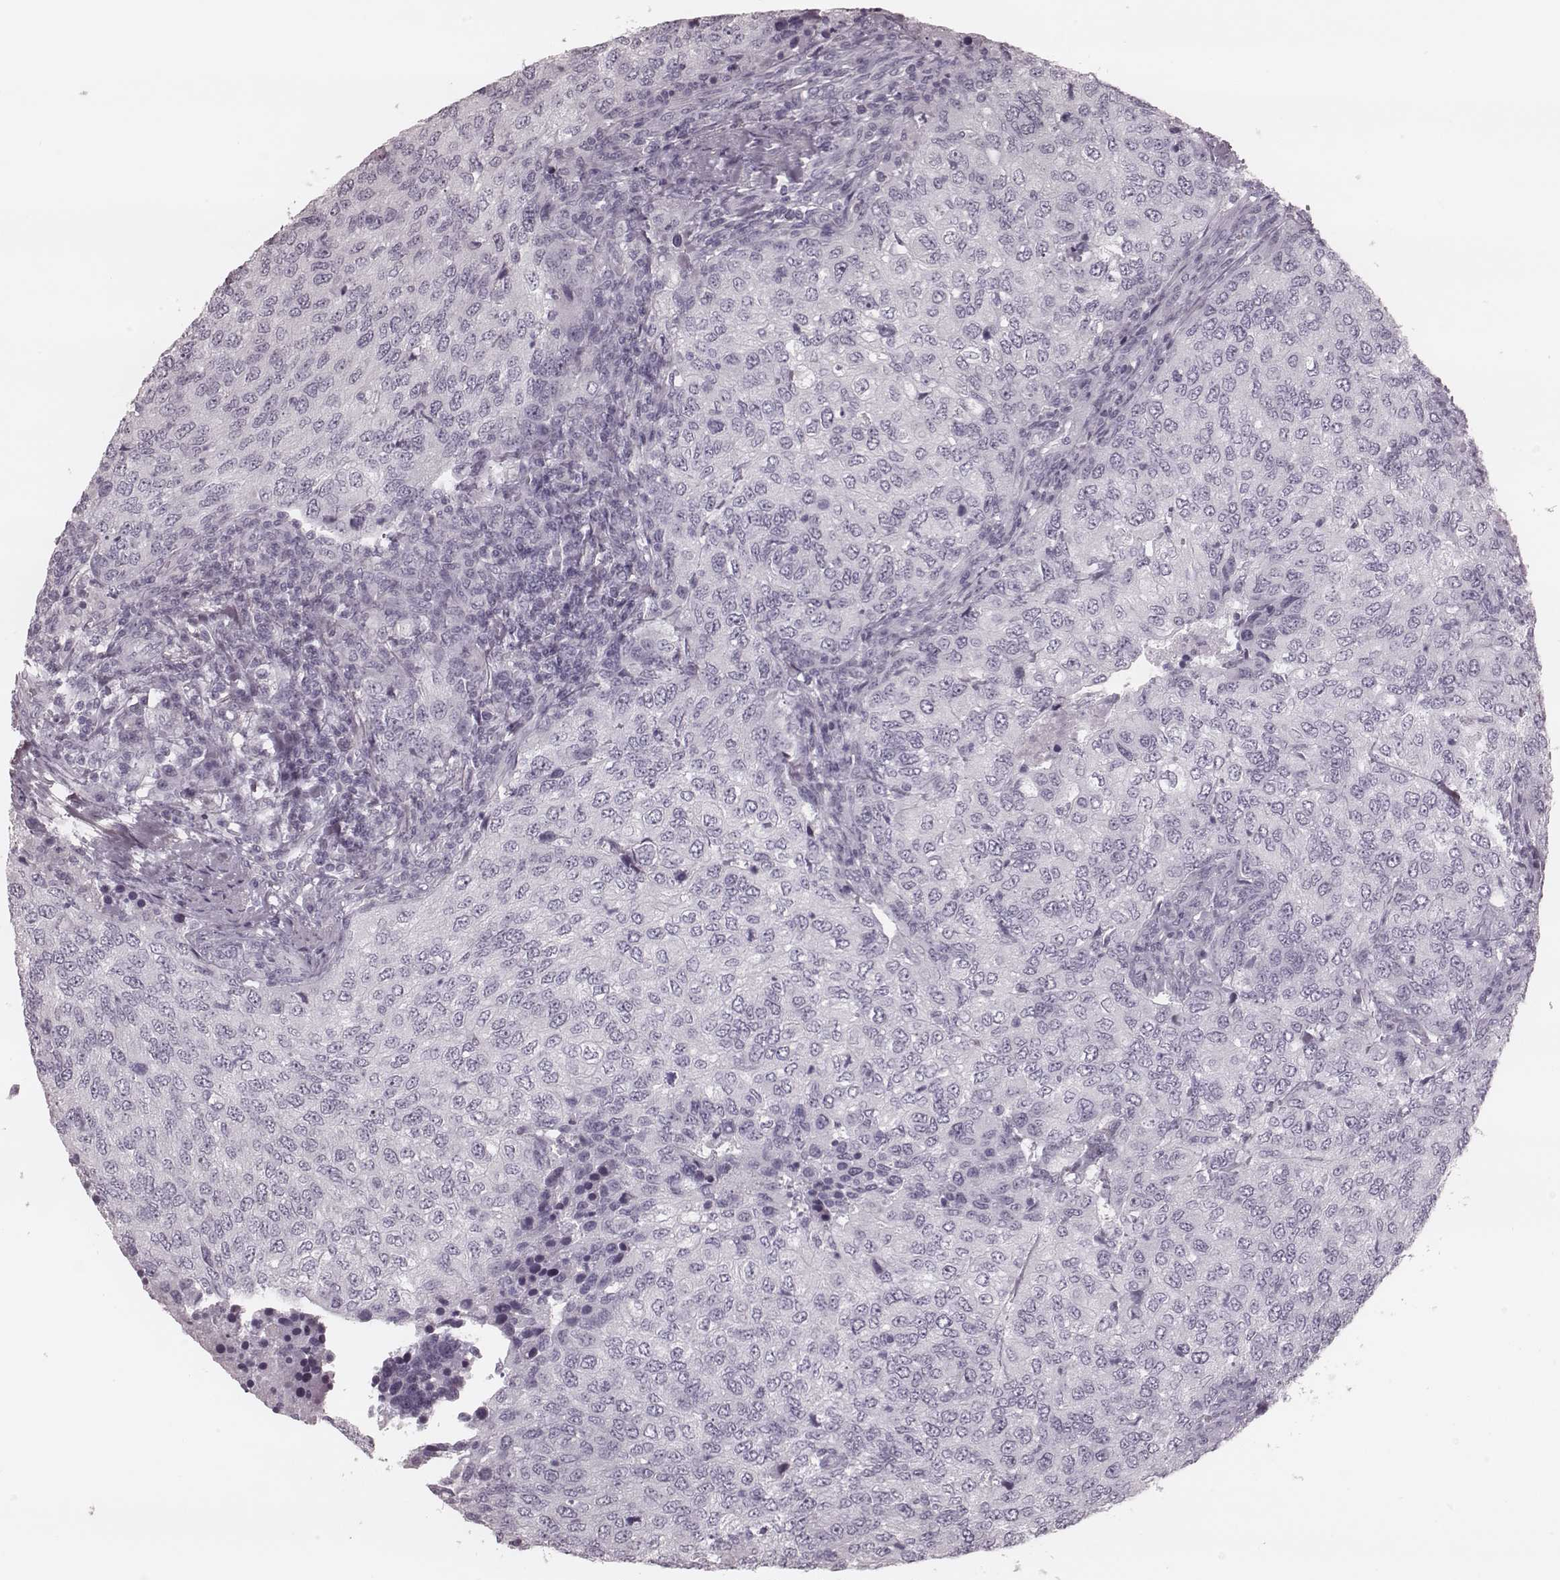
{"staining": {"intensity": "negative", "quantity": "none", "location": "none"}, "tissue": "urothelial cancer", "cell_type": "Tumor cells", "image_type": "cancer", "snomed": [{"axis": "morphology", "description": "Urothelial carcinoma, High grade"}, {"axis": "topography", "description": "Urinary bladder"}], "caption": "This histopathology image is of urothelial cancer stained with immunohistochemistry to label a protein in brown with the nuclei are counter-stained blue. There is no positivity in tumor cells.", "gene": "KRT74", "patient": {"sex": "female", "age": 78}}